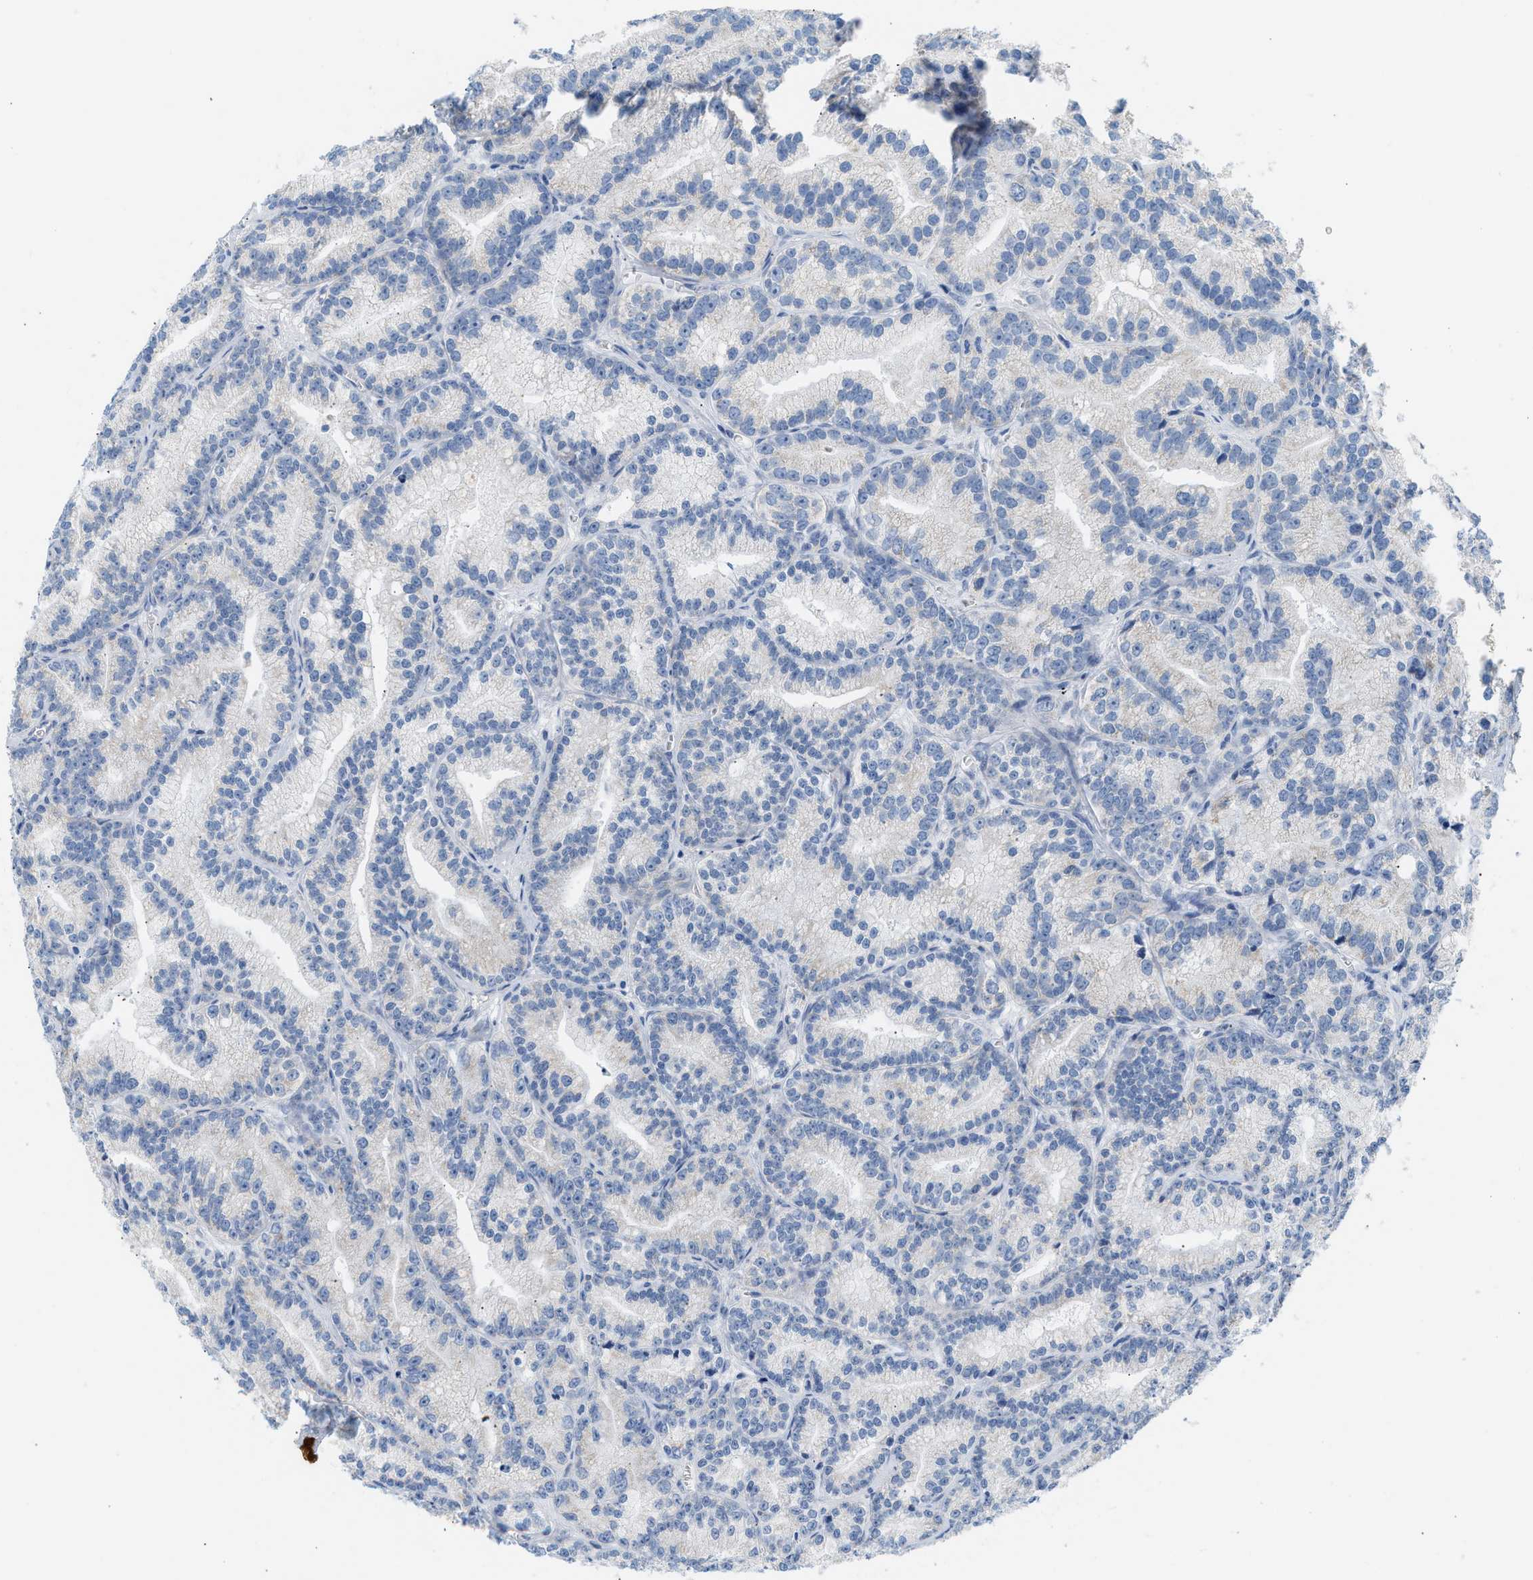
{"staining": {"intensity": "negative", "quantity": "none", "location": "none"}, "tissue": "prostate cancer", "cell_type": "Tumor cells", "image_type": "cancer", "snomed": [{"axis": "morphology", "description": "Adenocarcinoma, Low grade"}, {"axis": "topography", "description": "Prostate"}], "caption": "The photomicrograph displays no staining of tumor cells in low-grade adenocarcinoma (prostate). (DAB (3,3'-diaminobenzidine) immunohistochemistry (IHC), high magnification).", "gene": "NDUFS8", "patient": {"sex": "male", "age": 89}}